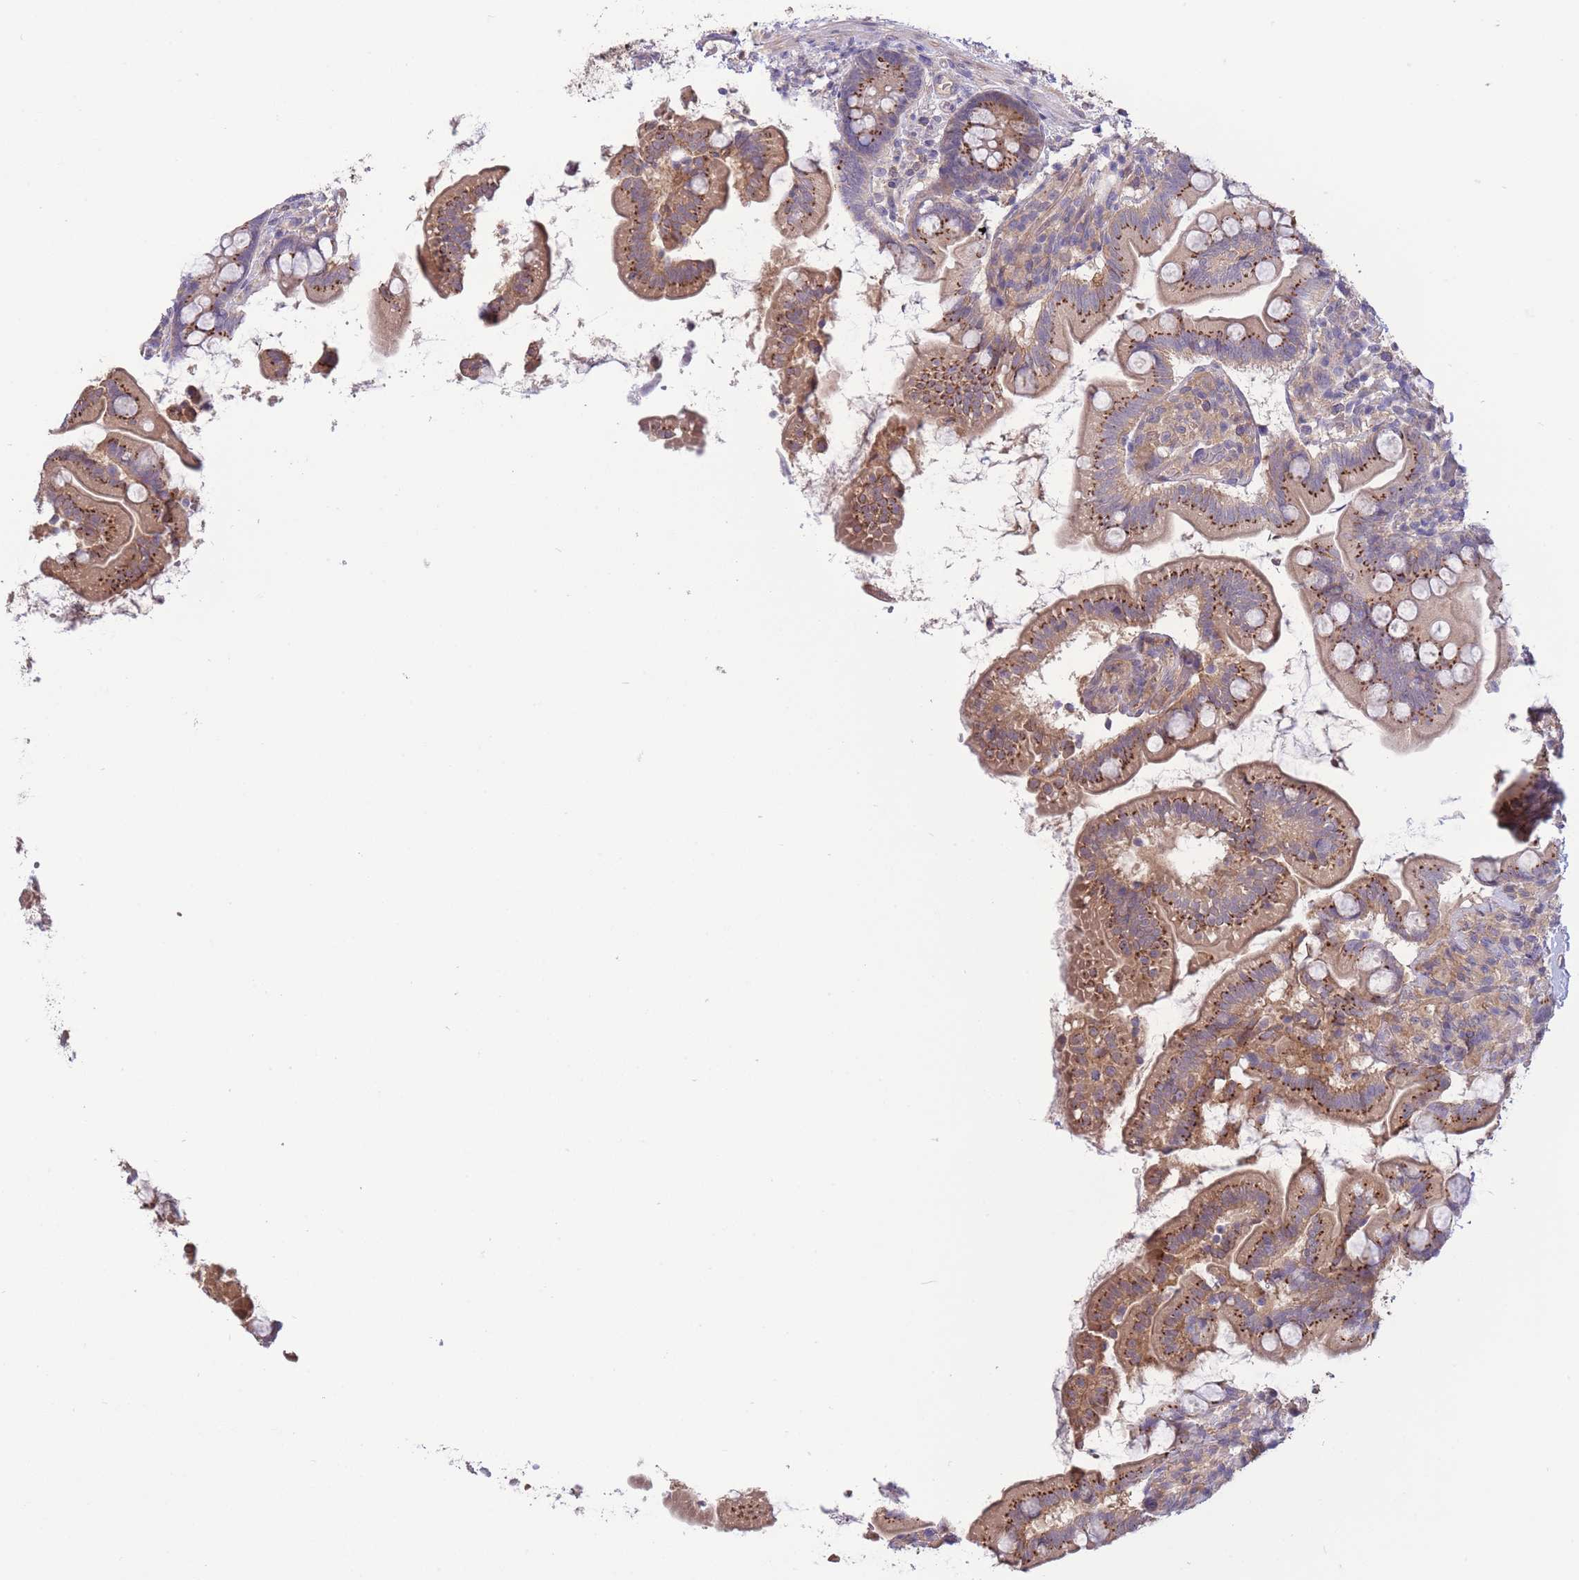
{"staining": {"intensity": "strong", "quantity": "25%-75%", "location": "cytoplasmic/membranous"}, "tissue": "small intestine", "cell_type": "Glandular cells", "image_type": "normal", "snomed": [{"axis": "morphology", "description": "Normal tissue, NOS"}, {"axis": "topography", "description": "Small intestine"}], "caption": "Protein expression analysis of benign human small intestine reveals strong cytoplasmic/membranous staining in about 25%-75% of glandular cells. The protein is stained brown, and the nuclei are stained in blue (DAB (3,3'-diaminobenzidine) IHC with brightfield microscopy, high magnification).", "gene": "ZNF304", "patient": {"sex": "female", "age": 64}}